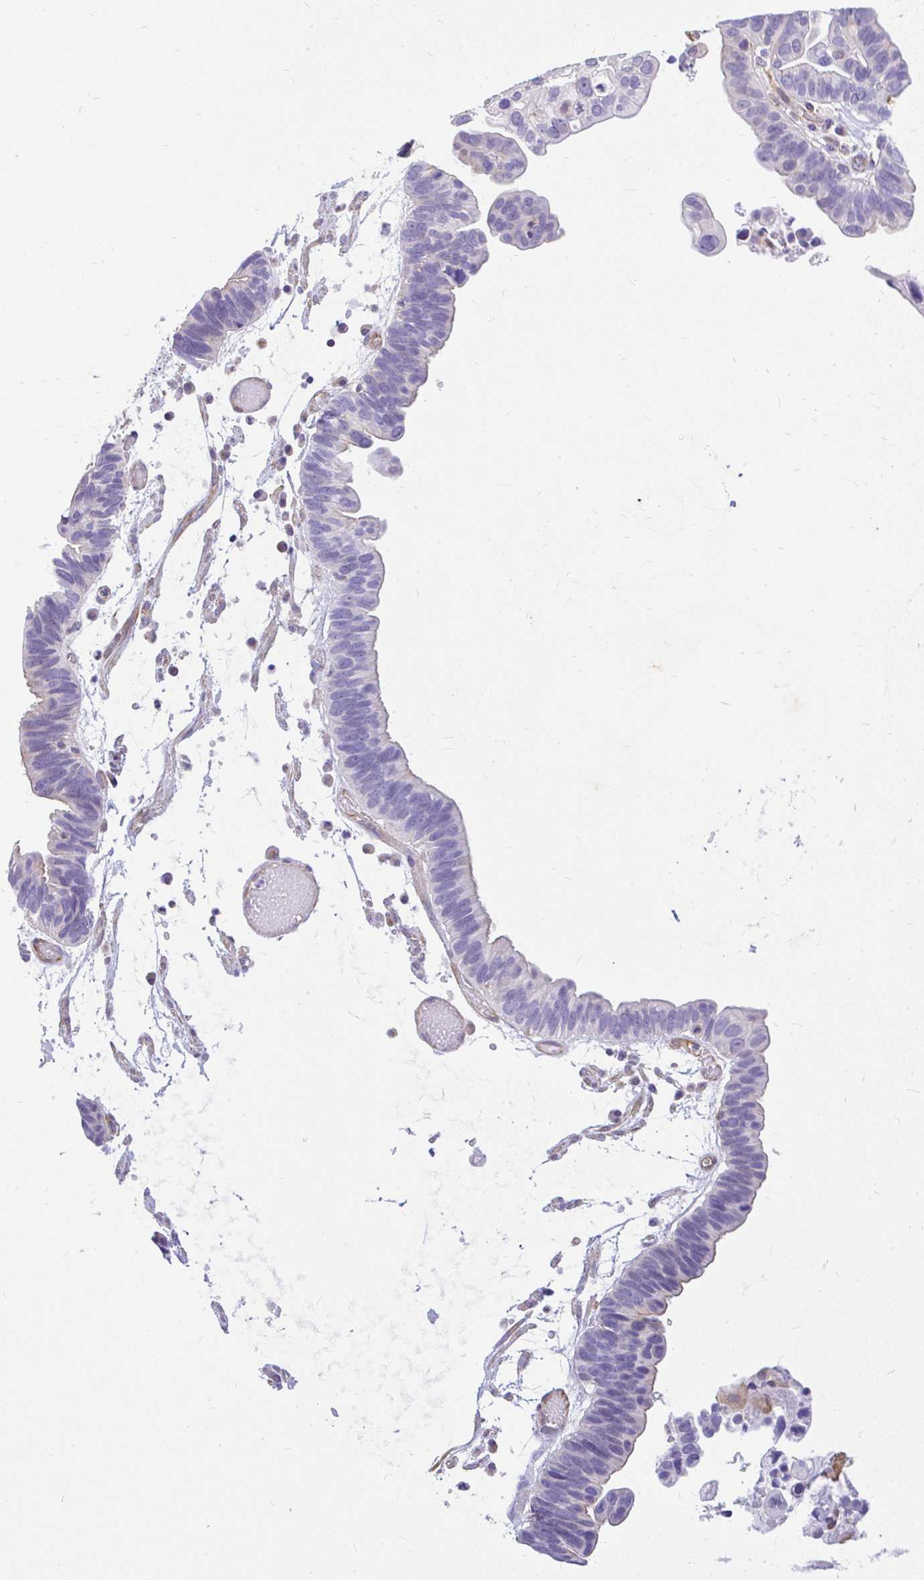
{"staining": {"intensity": "negative", "quantity": "none", "location": "none"}, "tissue": "ovarian cancer", "cell_type": "Tumor cells", "image_type": "cancer", "snomed": [{"axis": "morphology", "description": "Cystadenocarcinoma, serous, NOS"}, {"axis": "topography", "description": "Ovary"}], "caption": "High magnification brightfield microscopy of serous cystadenocarcinoma (ovarian) stained with DAB (3,3'-diaminobenzidine) (brown) and counterstained with hematoxylin (blue): tumor cells show no significant positivity. (Brightfield microscopy of DAB immunohistochemistry (IHC) at high magnification).", "gene": "FAM83C", "patient": {"sex": "female", "age": 56}}